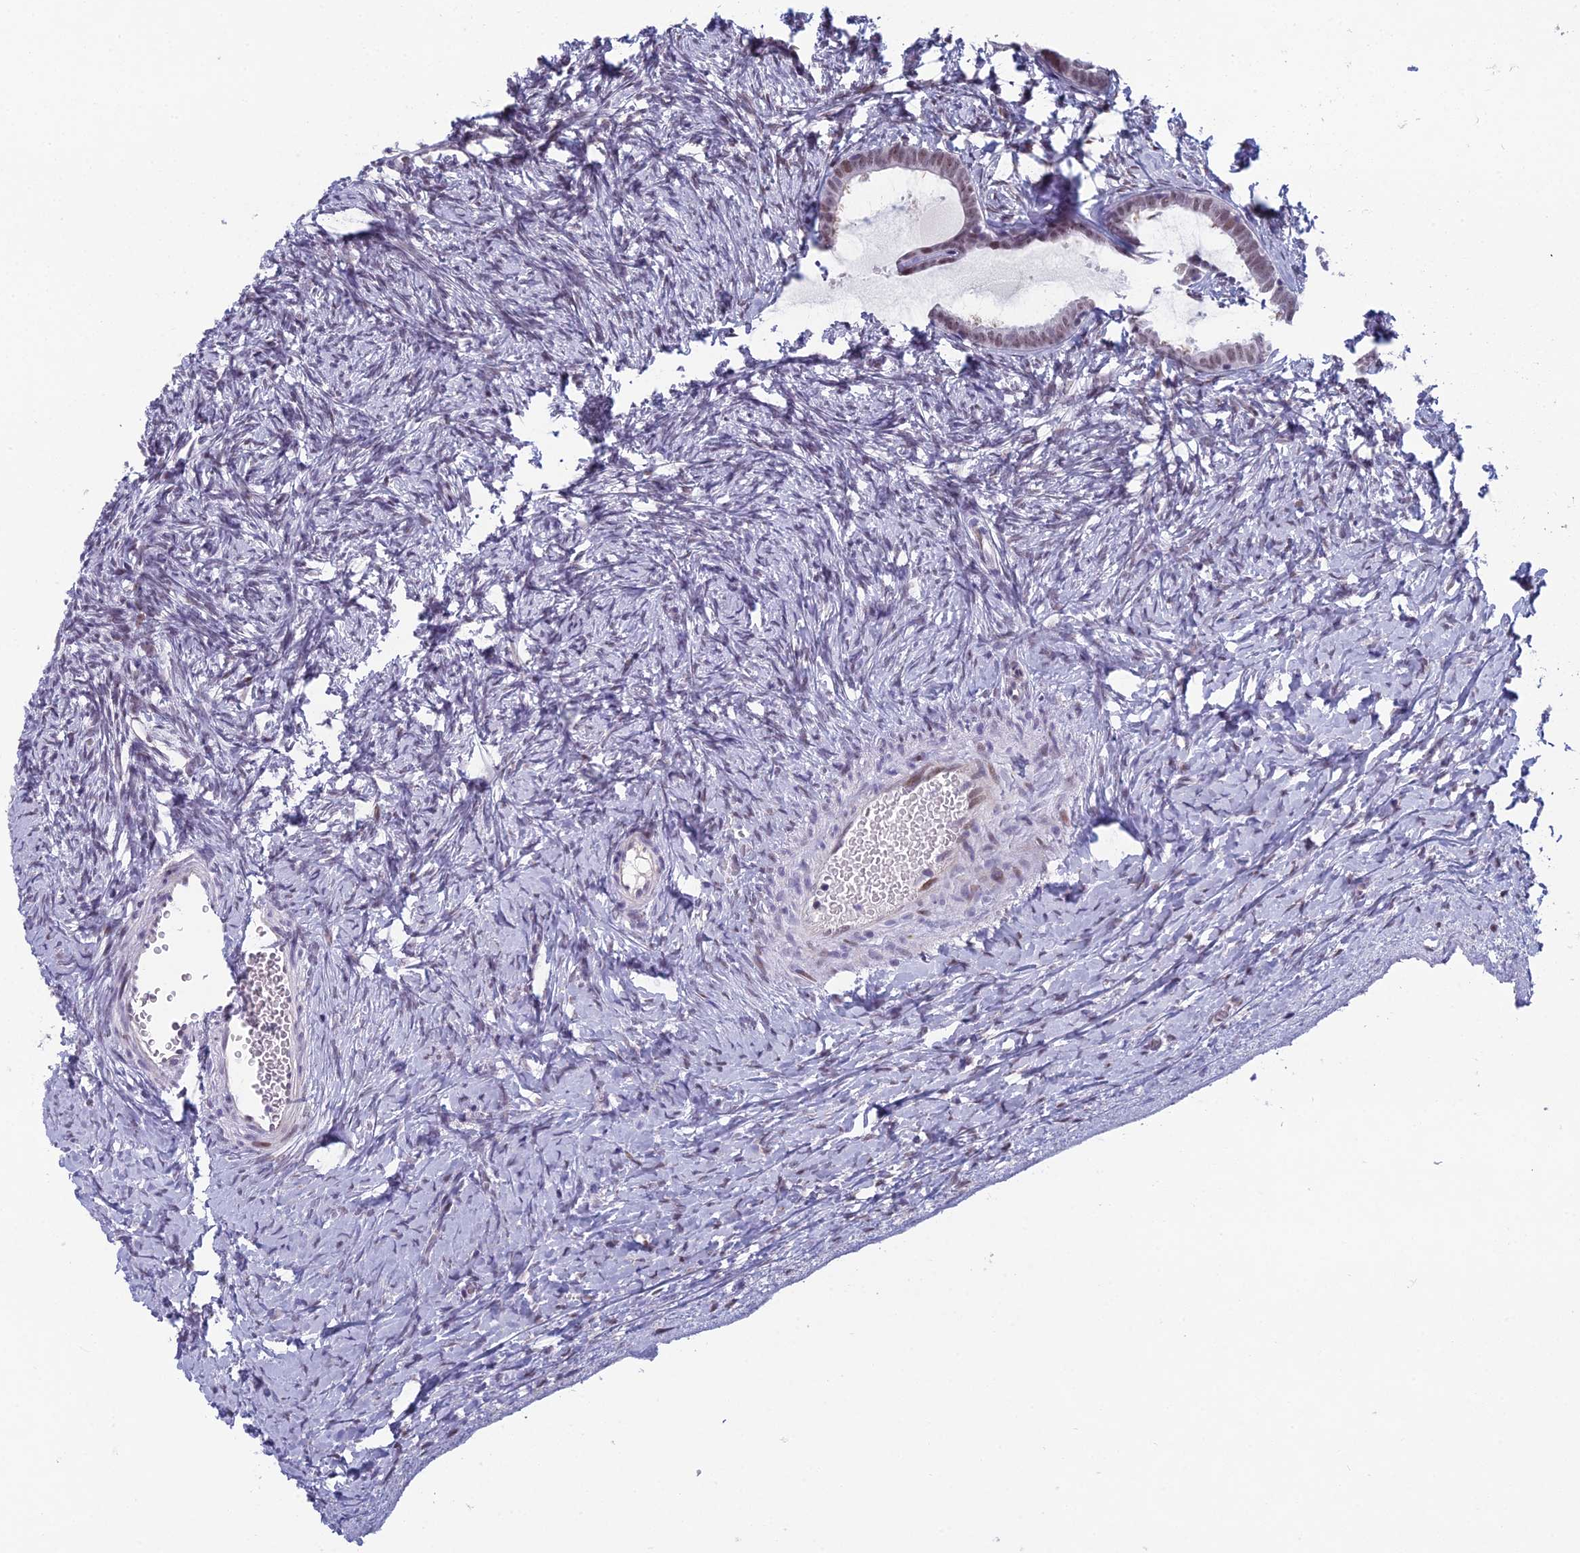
{"staining": {"intensity": "negative", "quantity": "none", "location": "none"}, "tissue": "ovary", "cell_type": "Follicle cells", "image_type": "normal", "snomed": [{"axis": "morphology", "description": "Normal tissue, NOS"}, {"axis": "morphology", "description": "Developmental malformation"}, {"axis": "topography", "description": "Ovary"}], "caption": "A micrograph of ovary stained for a protein reveals no brown staining in follicle cells. The staining was performed using DAB to visualize the protein expression in brown, while the nuclei were stained in blue with hematoxylin (Magnification: 20x).", "gene": "RGS17", "patient": {"sex": "female", "age": 39}}